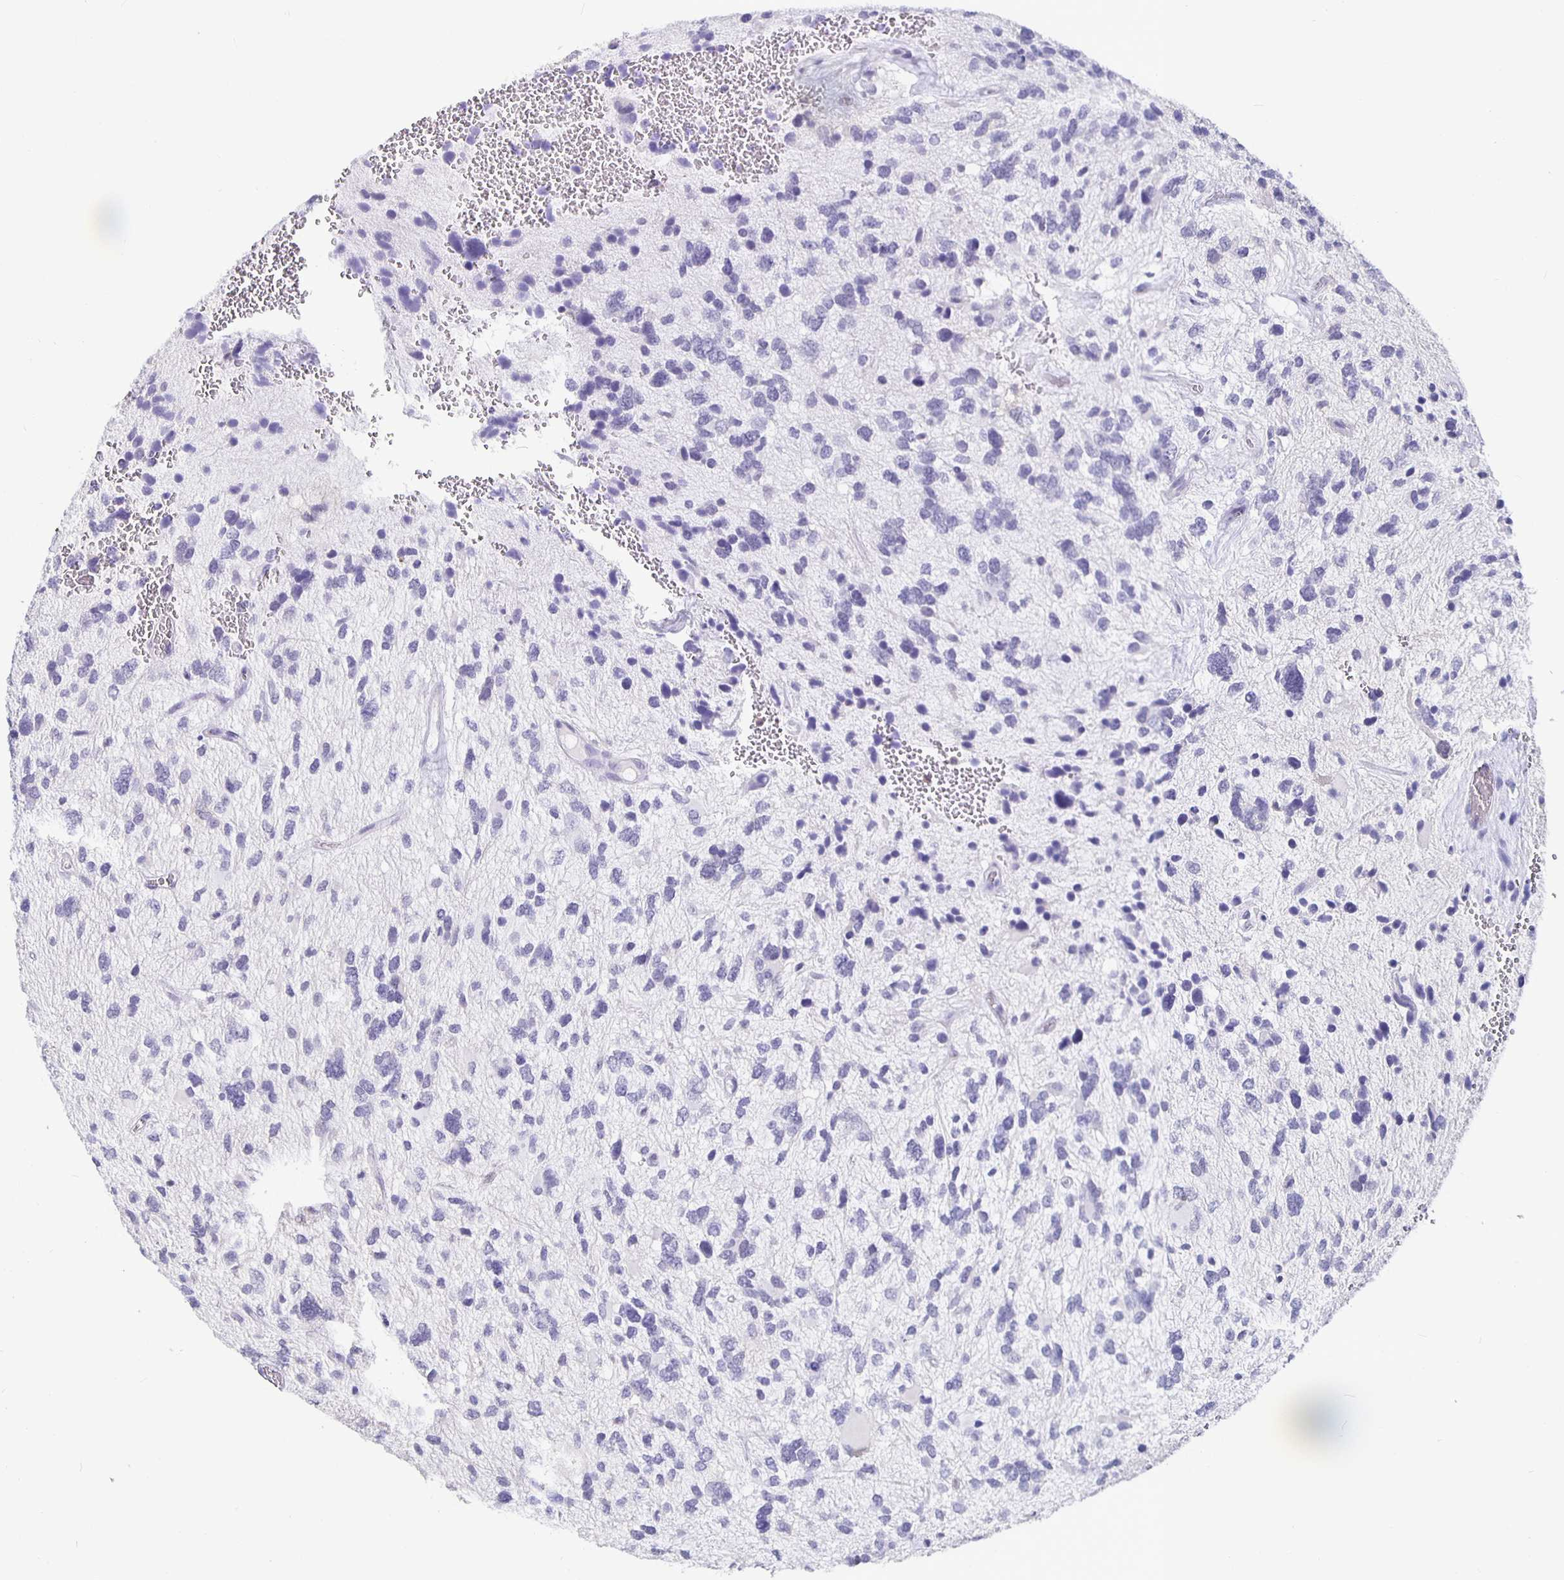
{"staining": {"intensity": "negative", "quantity": "none", "location": "none"}, "tissue": "glioma", "cell_type": "Tumor cells", "image_type": "cancer", "snomed": [{"axis": "morphology", "description": "Glioma, malignant, High grade"}, {"axis": "topography", "description": "Brain"}], "caption": "Immunohistochemistry micrograph of glioma stained for a protein (brown), which exhibits no staining in tumor cells.", "gene": "GPX4", "patient": {"sex": "female", "age": 11}}